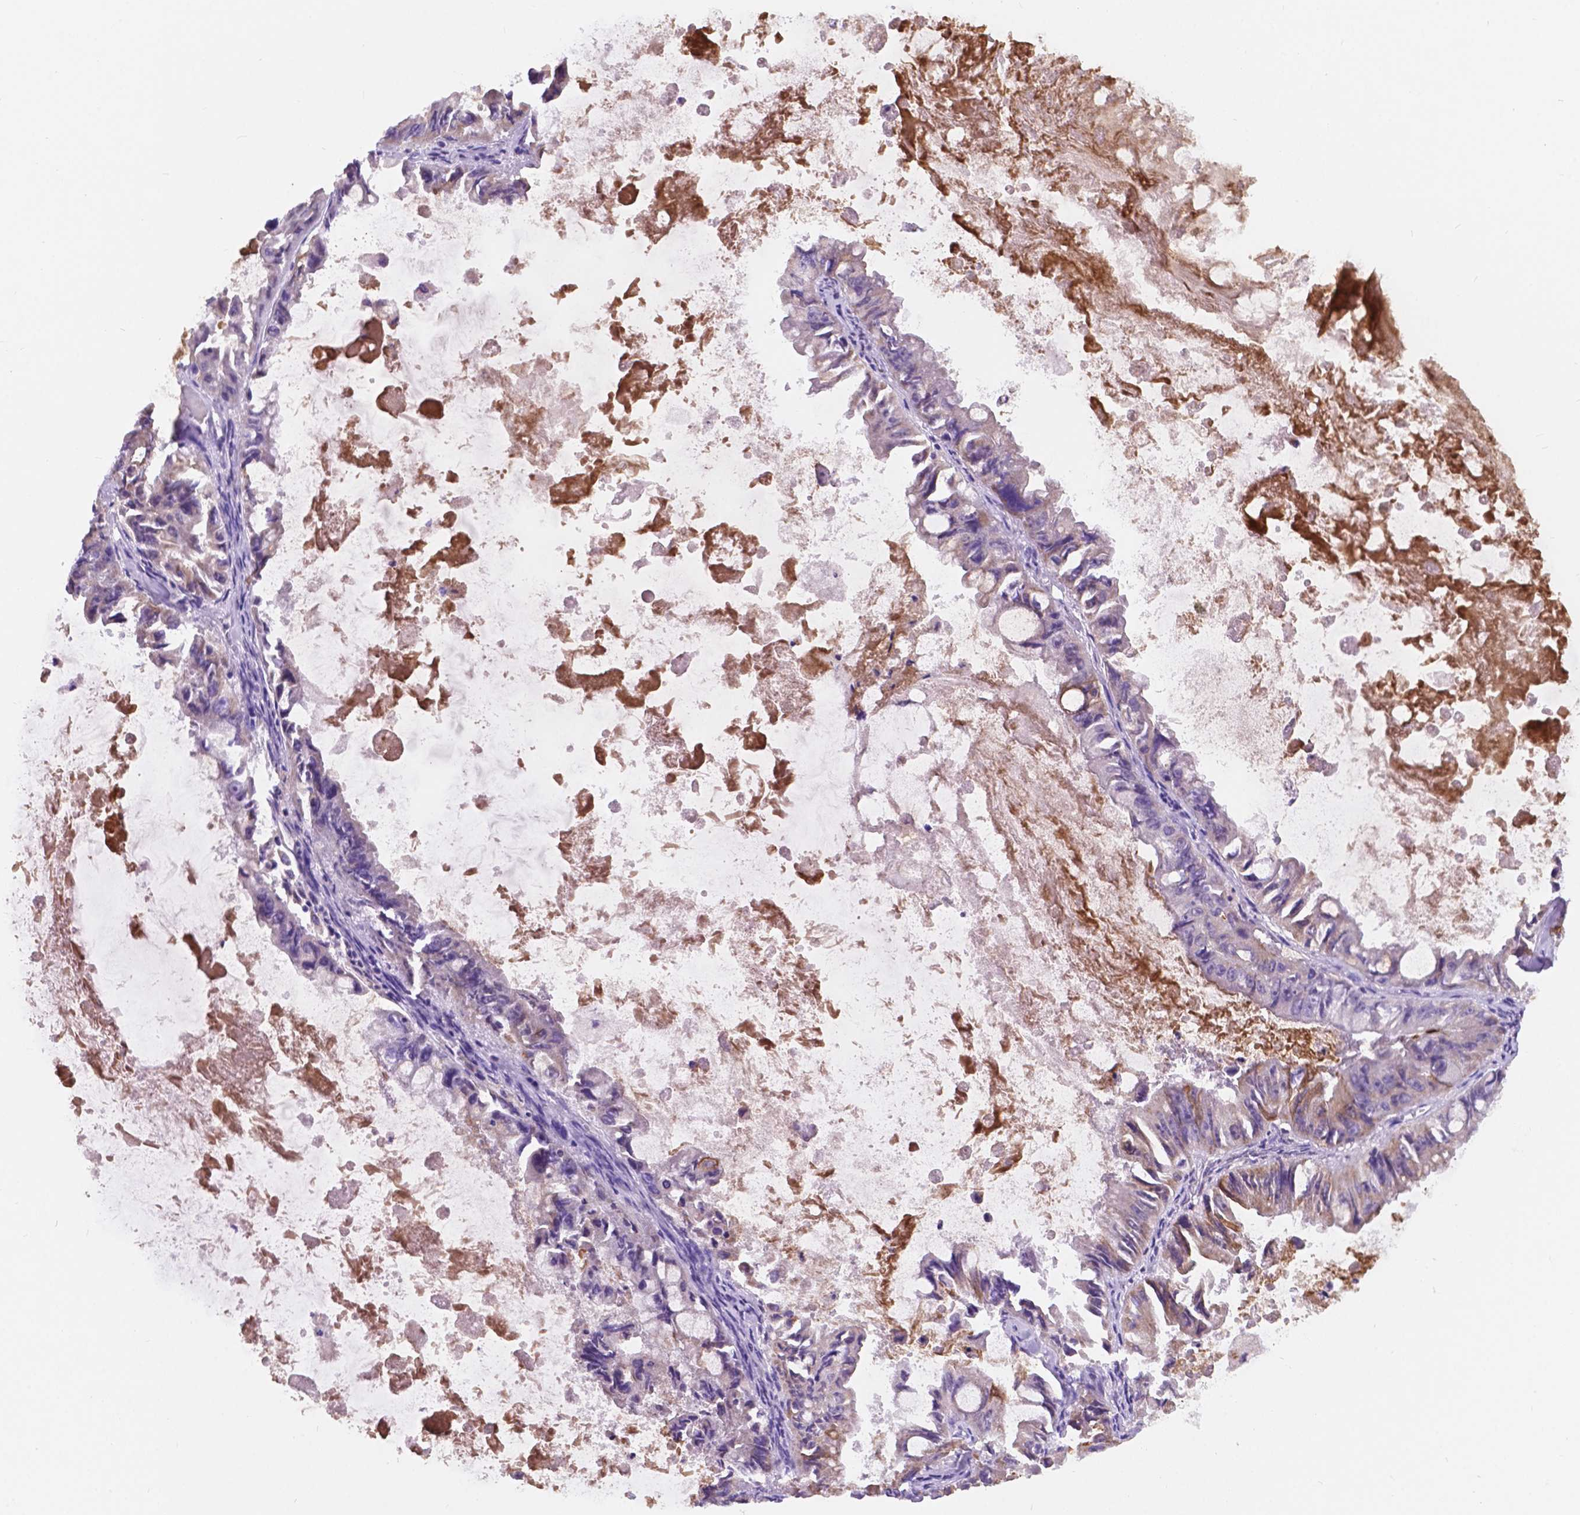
{"staining": {"intensity": "moderate", "quantity": "25%-75%", "location": "cytoplasmic/membranous"}, "tissue": "ovarian cancer", "cell_type": "Tumor cells", "image_type": "cancer", "snomed": [{"axis": "morphology", "description": "Cystadenocarcinoma, mucinous, NOS"}, {"axis": "topography", "description": "Ovary"}], "caption": "This image displays immunohistochemistry staining of human mucinous cystadenocarcinoma (ovarian), with medium moderate cytoplasmic/membranous positivity in approximately 25%-75% of tumor cells.", "gene": "TRPV5", "patient": {"sex": "female", "age": 61}}